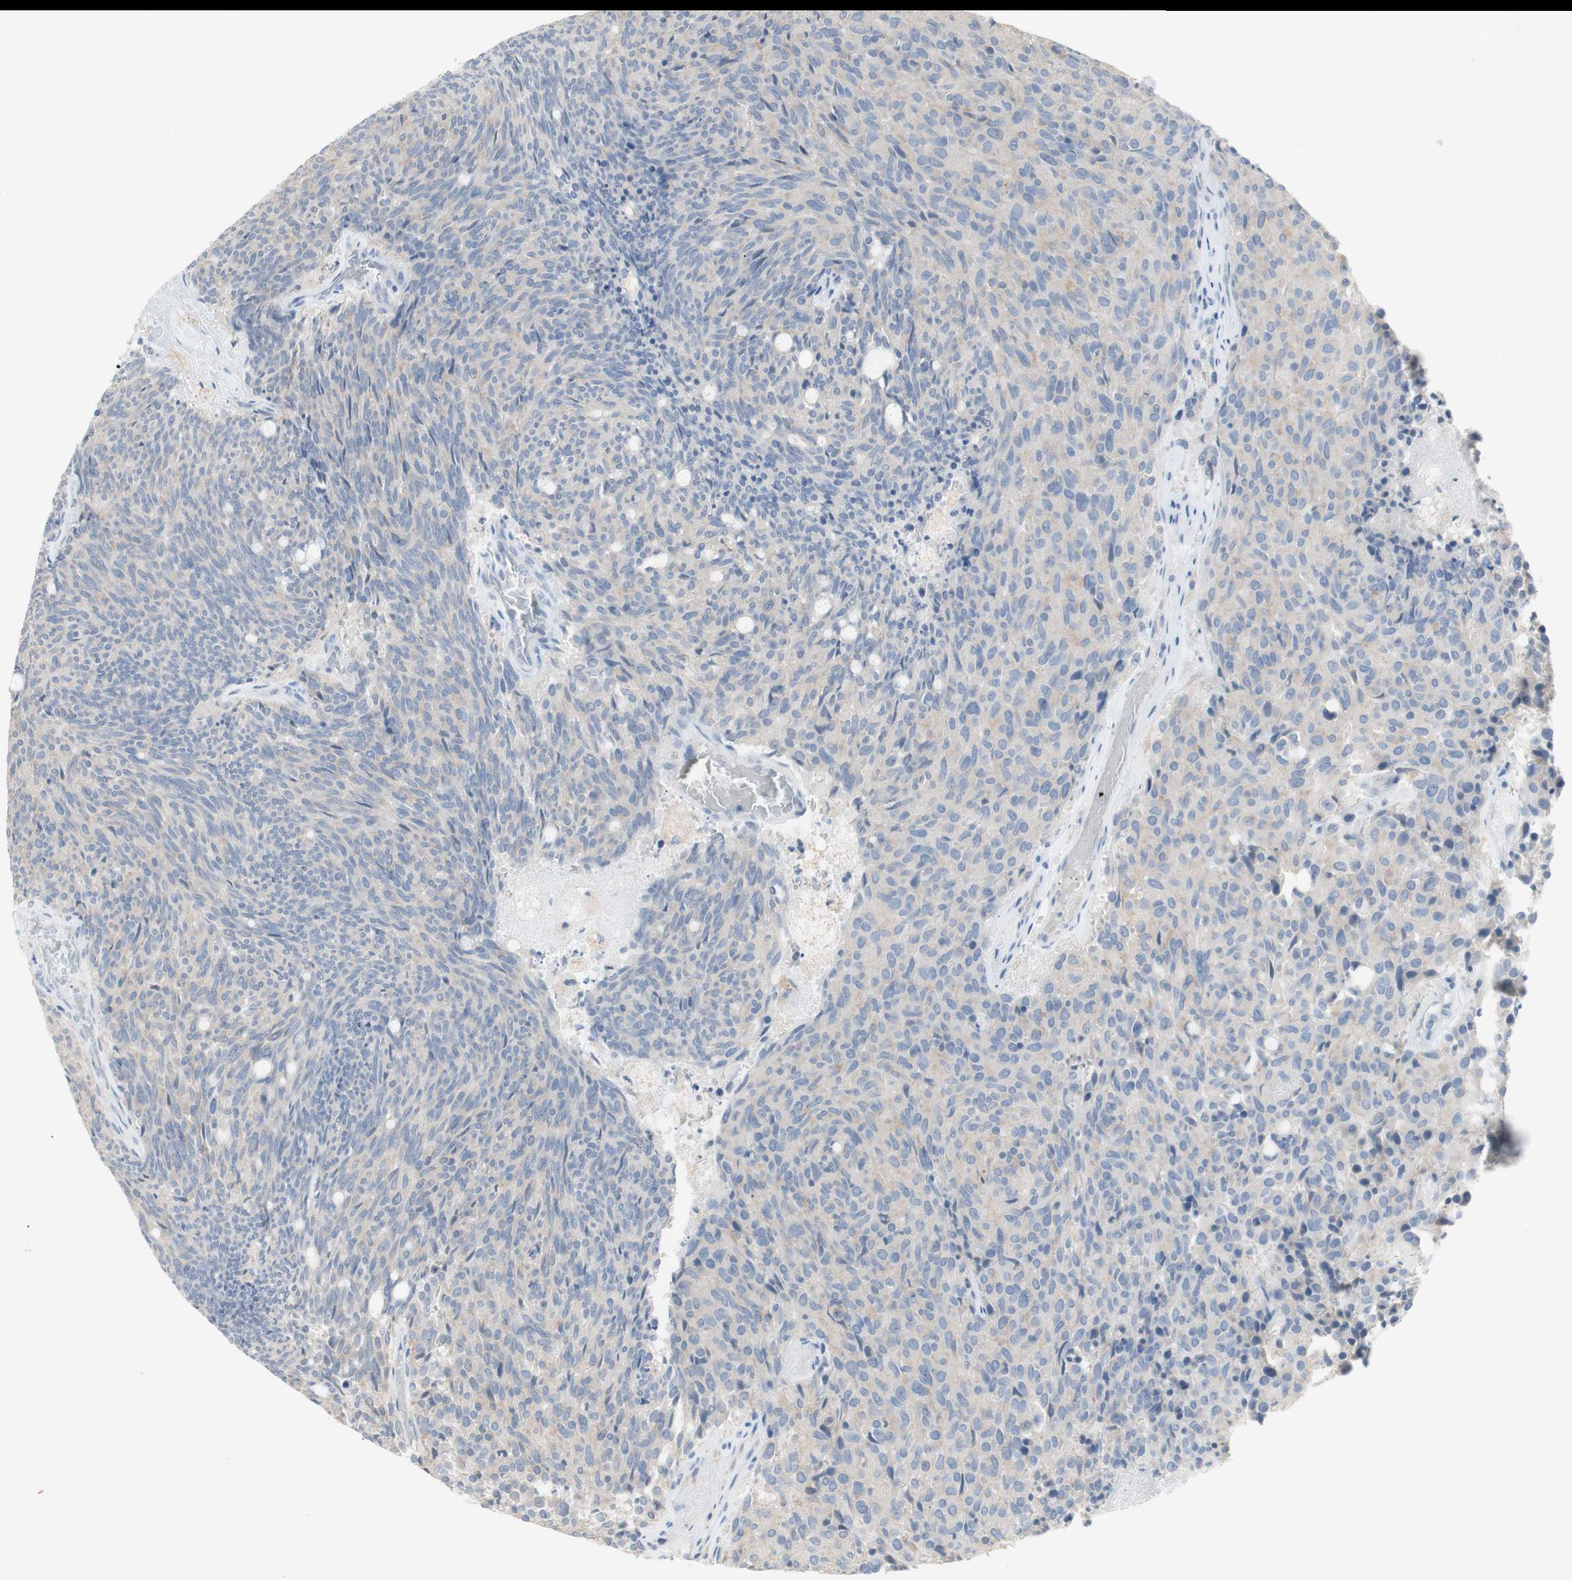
{"staining": {"intensity": "negative", "quantity": "none", "location": "none"}, "tissue": "carcinoid", "cell_type": "Tumor cells", "image_type": "cancer", "snomed": [{"axis": "morphology", "description": "Carcinoid, malignant, NOS"}, {"axis": "topography", "description": "Pancreas"}], "caption": "Tumor cells show no significant protein staining in carcinoid. Nuclei are stained in blue.", "gene": "ATP6V1B1", "patient": {"sex": "female", "age": 54}}